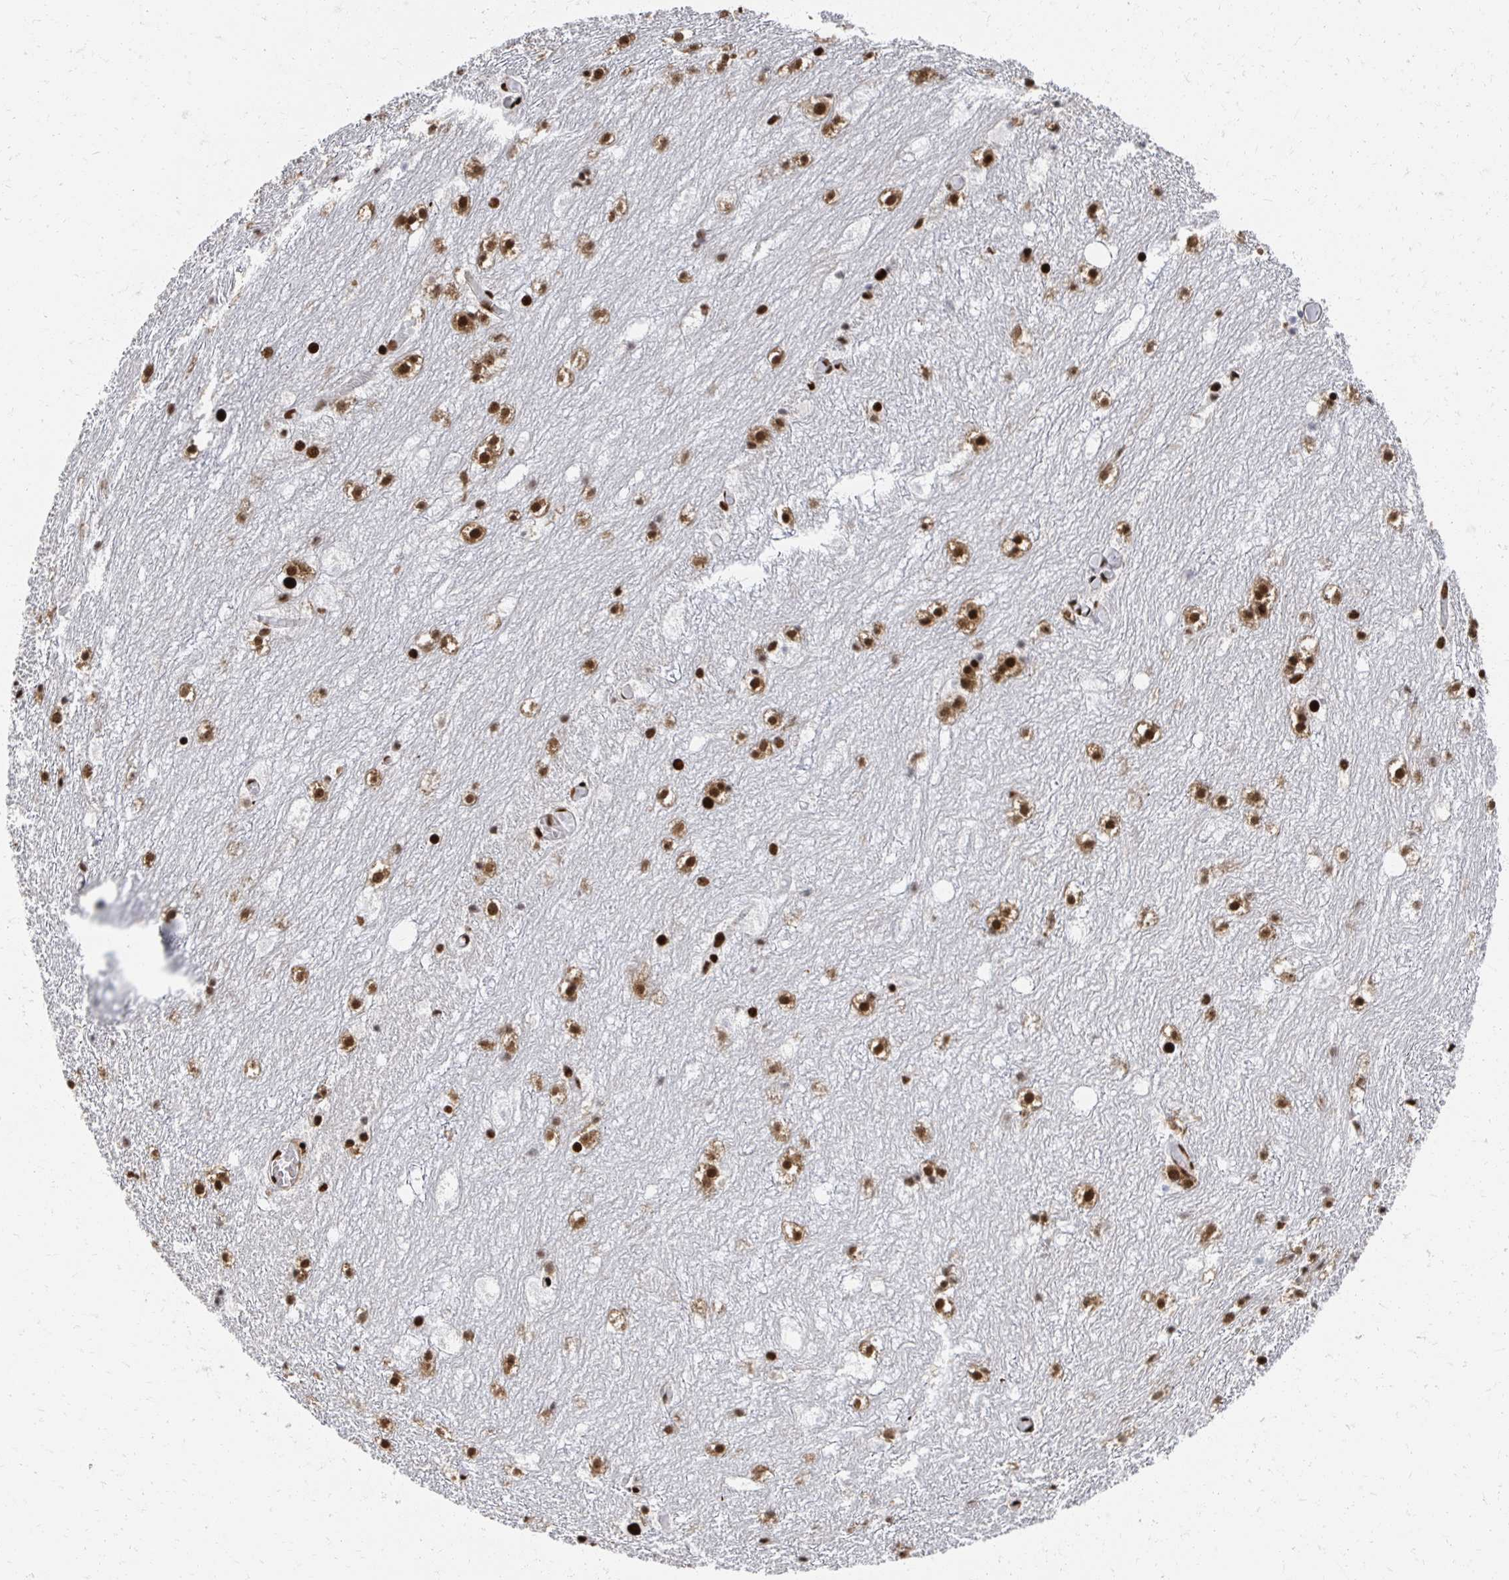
{"staining": {"intensity": "strong", "quantity": "25%-75%", "location": "nuclear"}, "tissue": "hippocampus", "cell_type": "Glial cells", "image_type": "normal", "snomed": [{"axis": "morphology", "description": "Normal tissue, NOS"}, {"axis": "topography", "description": "Hippocampus"}], "caption": "IHC (DAB (3,3'-diaminobenzidine)) staining of normal human hippocampus shows strong nuclear protein staining in about 25%-75% of glial cells. The staining was performed using DAB, with brown indicating positive protein expression. Nuclei are stained blue with hematoxylin.", "gene": "RBBP4", "patient": {"sex": "female", "age": 52}}